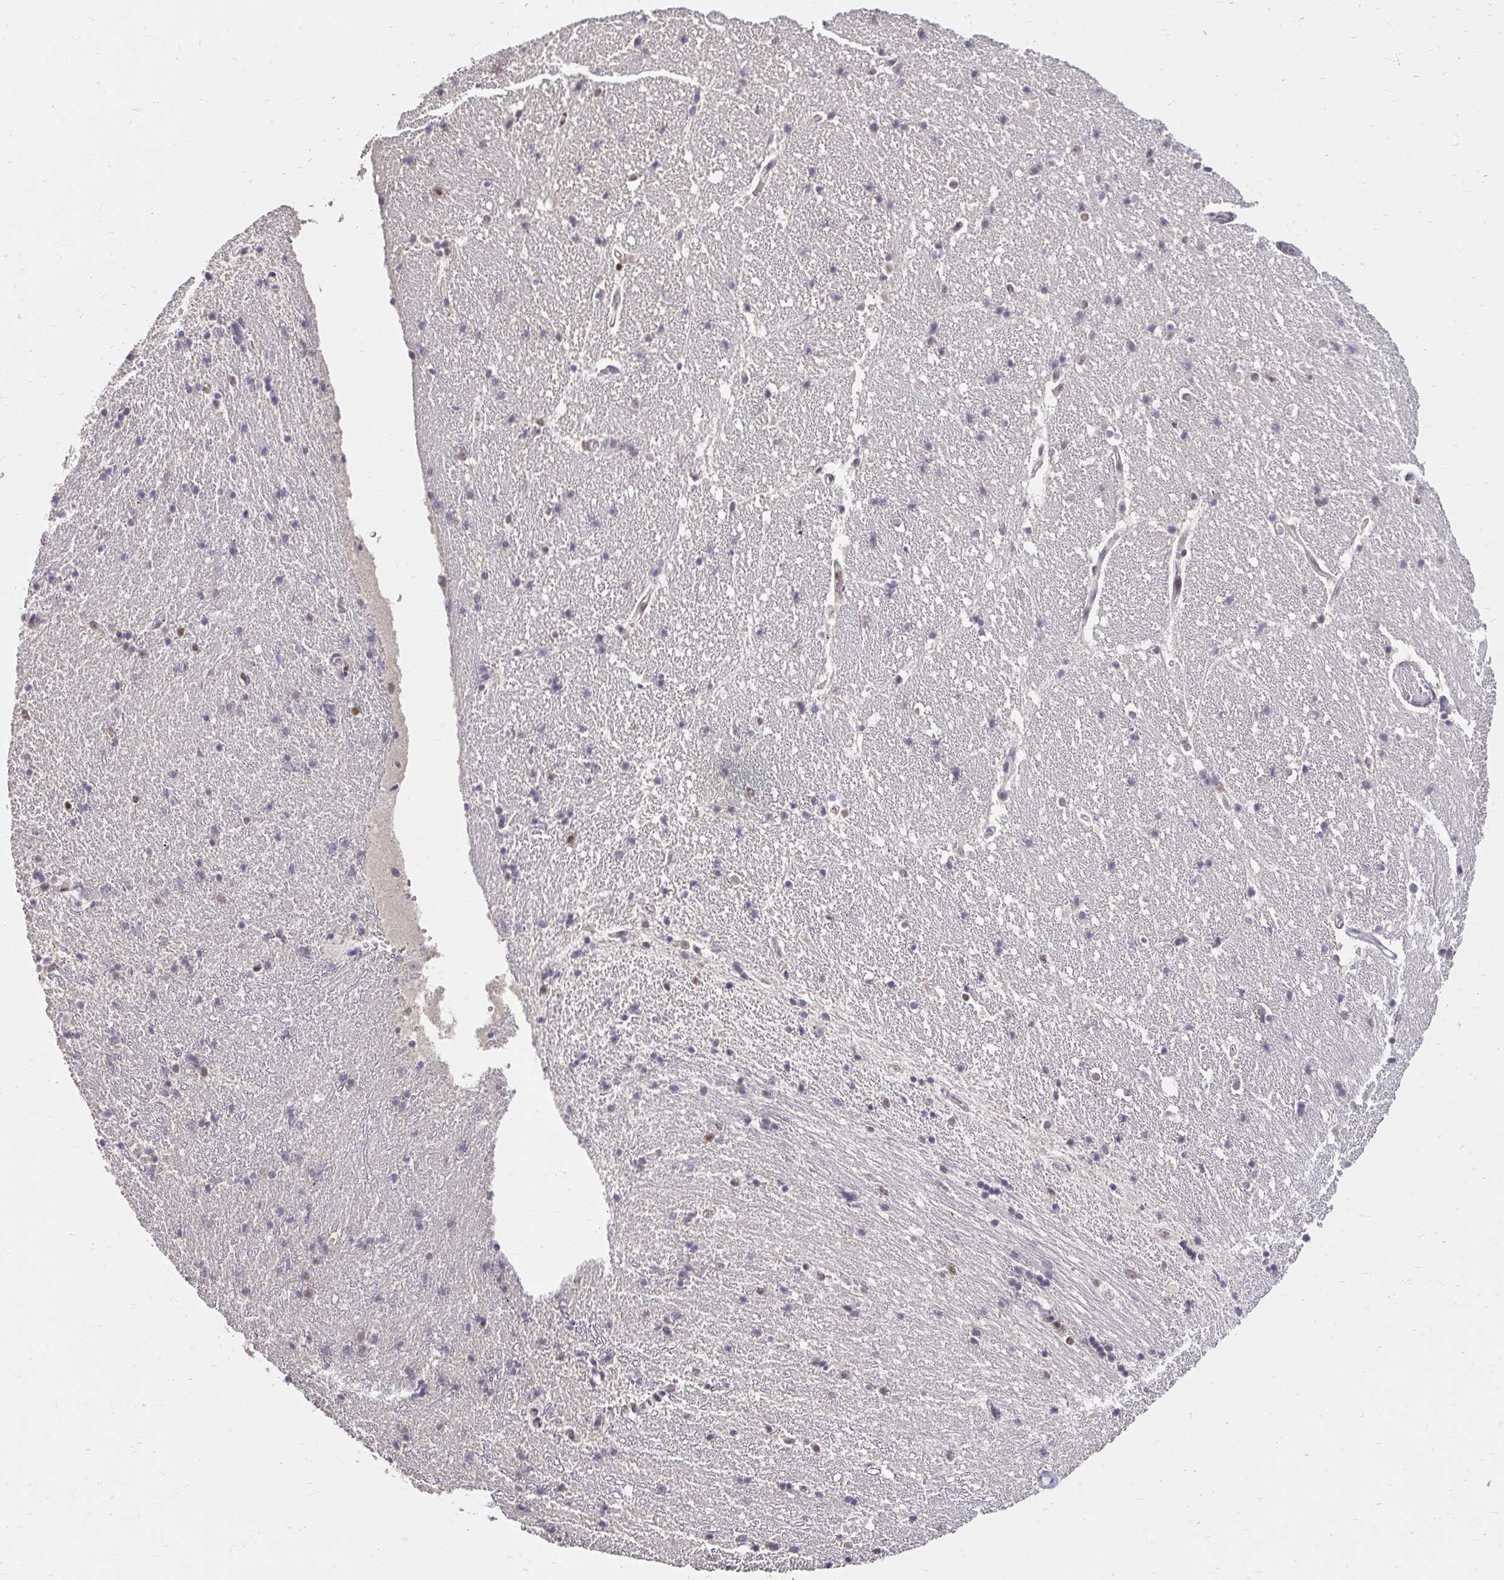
{"staining": {"intensity": "moderate", "quantity": "<25%", "location": "nuclear"}, "tissue": "hippocampus", "cell_type": "Glial cells", "image_type": "normal", "snomed": [{"axis": "morphology", "description": "Normal tissue, NOS"}, {"axis": "topography", "description": "Hippocampus"}], "caption": "A histopathology image of hippocampus stained for a protein displays moderate nuclear brown staining in glial cells. (IHC, brightfield microscopy, high magnification).", "gene": "RIMS4", "patient": {"sex": "male", "age": 63}}